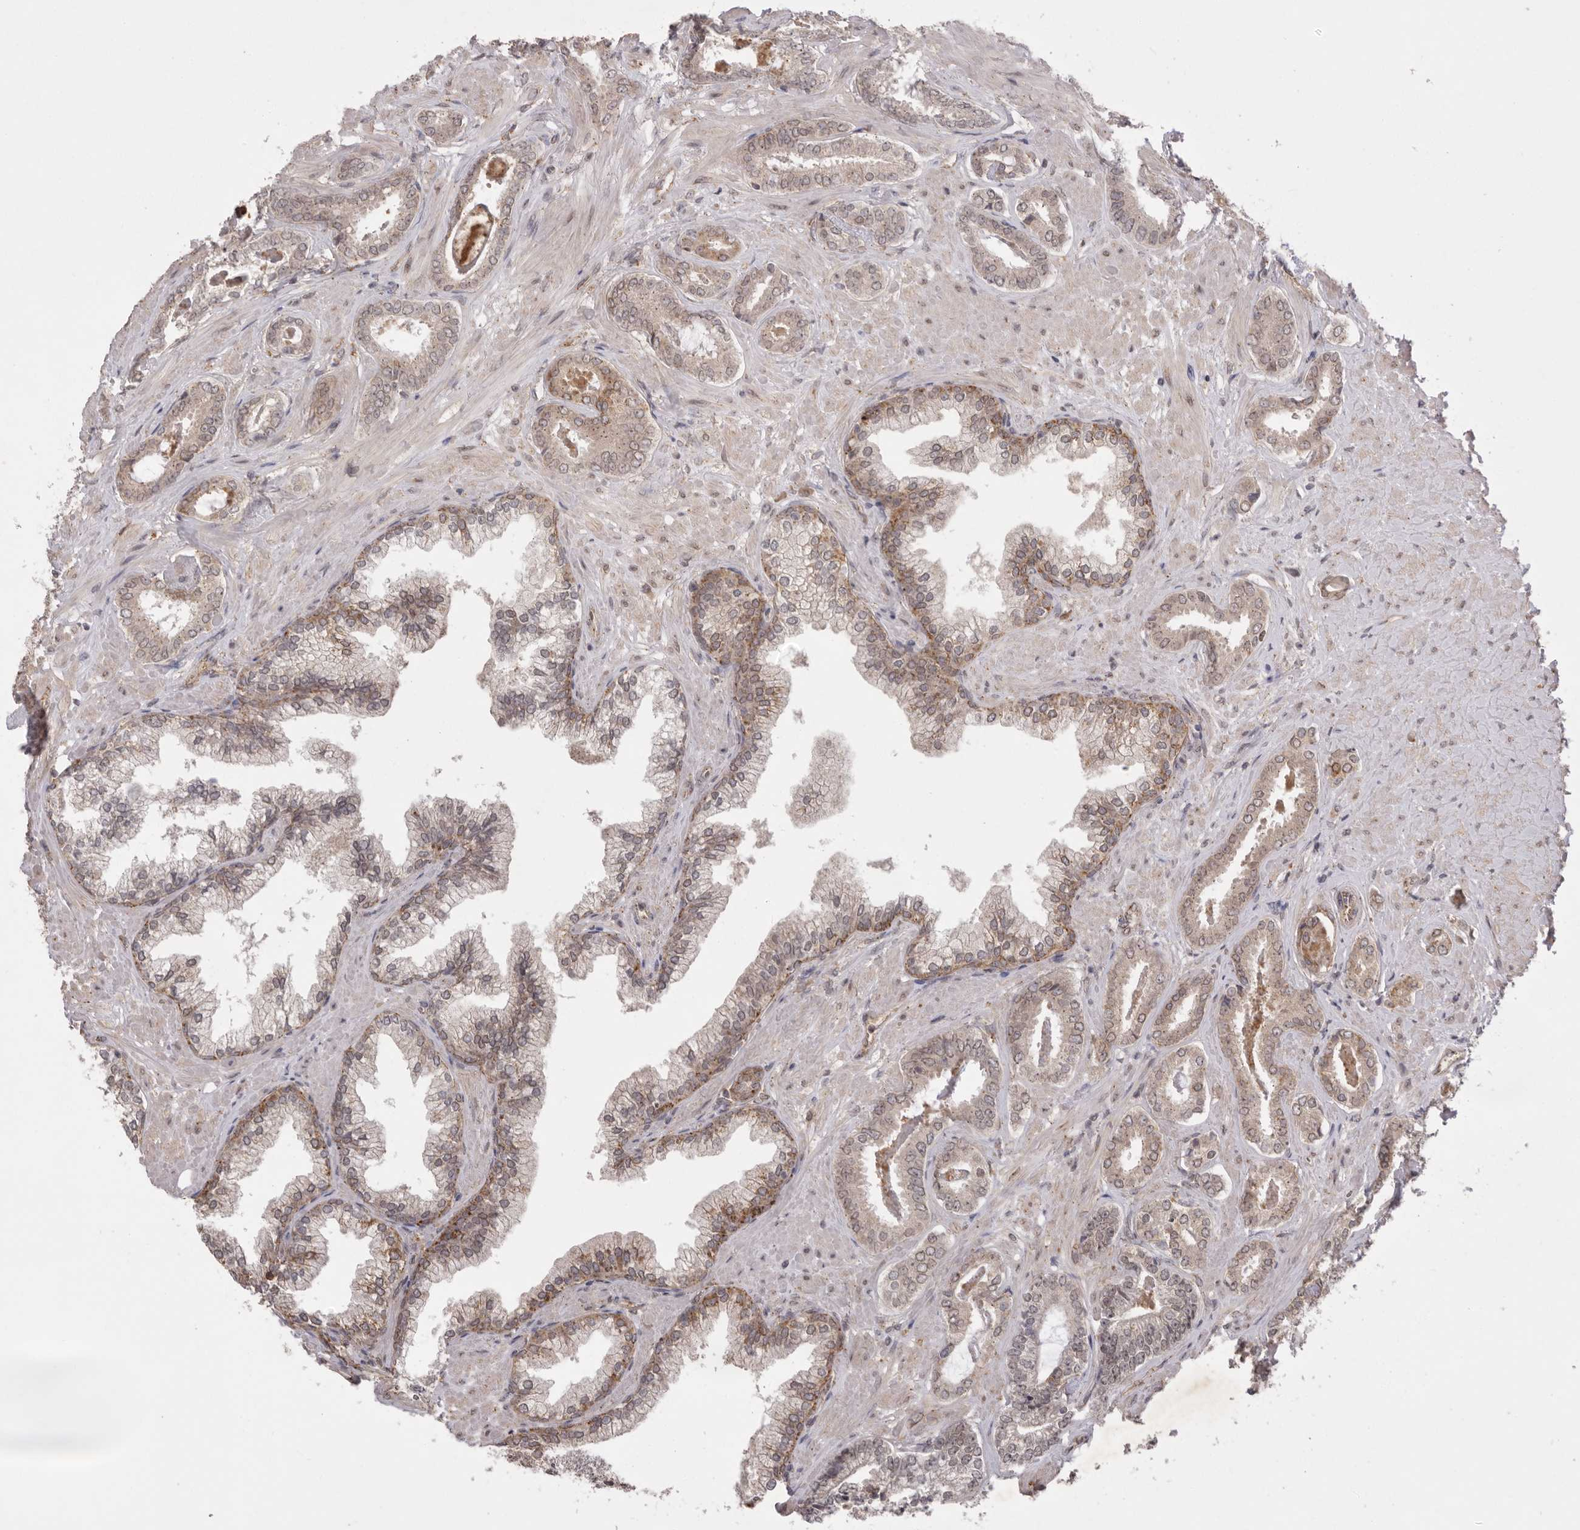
{"staining": {"intensity": "weak", "quantity": "25%-75%", "location": "cytoplasmic/membranous"}, "tissue": "prostate cancer", "cell_type": "Tumor cells", "image_type": "cancer", "snomed": [{"axis": "morphology", "description": "Adenocarcinoma, Low grade"}, {"axis": "topography", "description": "Prostate"}], "caption": "A photomicrograph of prostate cancer stained for a protein reveals weak cytoplasmic/membranous brown staining in tumor cells.", "gene": "TLR3", "patient": {"sex": "male", "age": 71}}